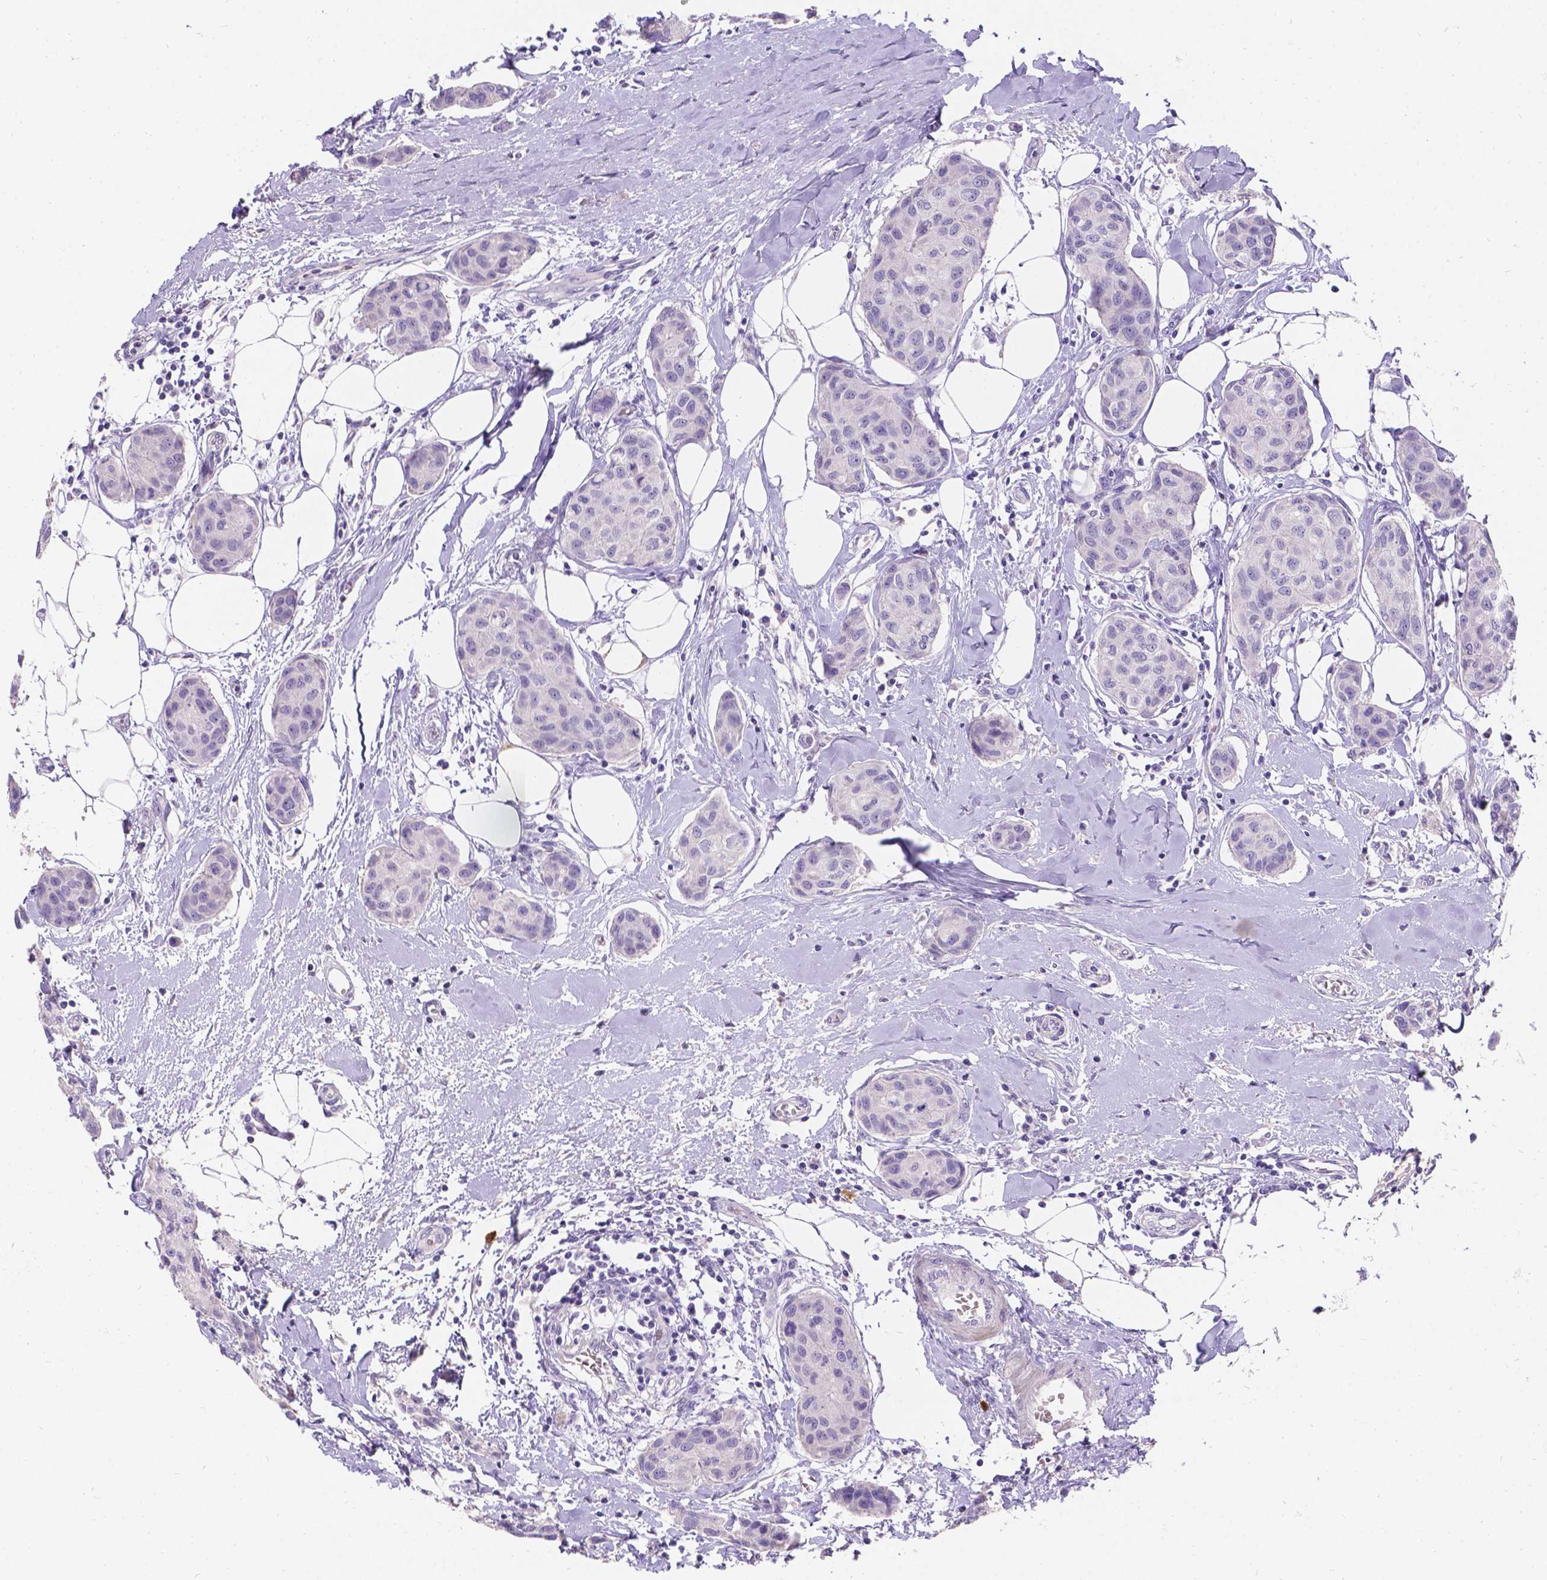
{"staining": {"intensity": "negative", "quantity": "none", "location": "none"}, "tissue": "breast cancer", "cell_type": "Tumor cells", "image_type": "cancer", "snomed": [{"axis": "morphology", "description": "Duct carcinoma"}, {"axis": "topography", "description": "Breast"}], "caption": "Protein analysis of breast cancer exhibits no significant positivity in tumor cells. The staining is performed using DAB (3,3'-diaminobenzidine) brown chromogen with nuclei counter-stained in using hematoxylin.", "gene": "GNRHR", "patient": {"sex": "female", "age": 80}}